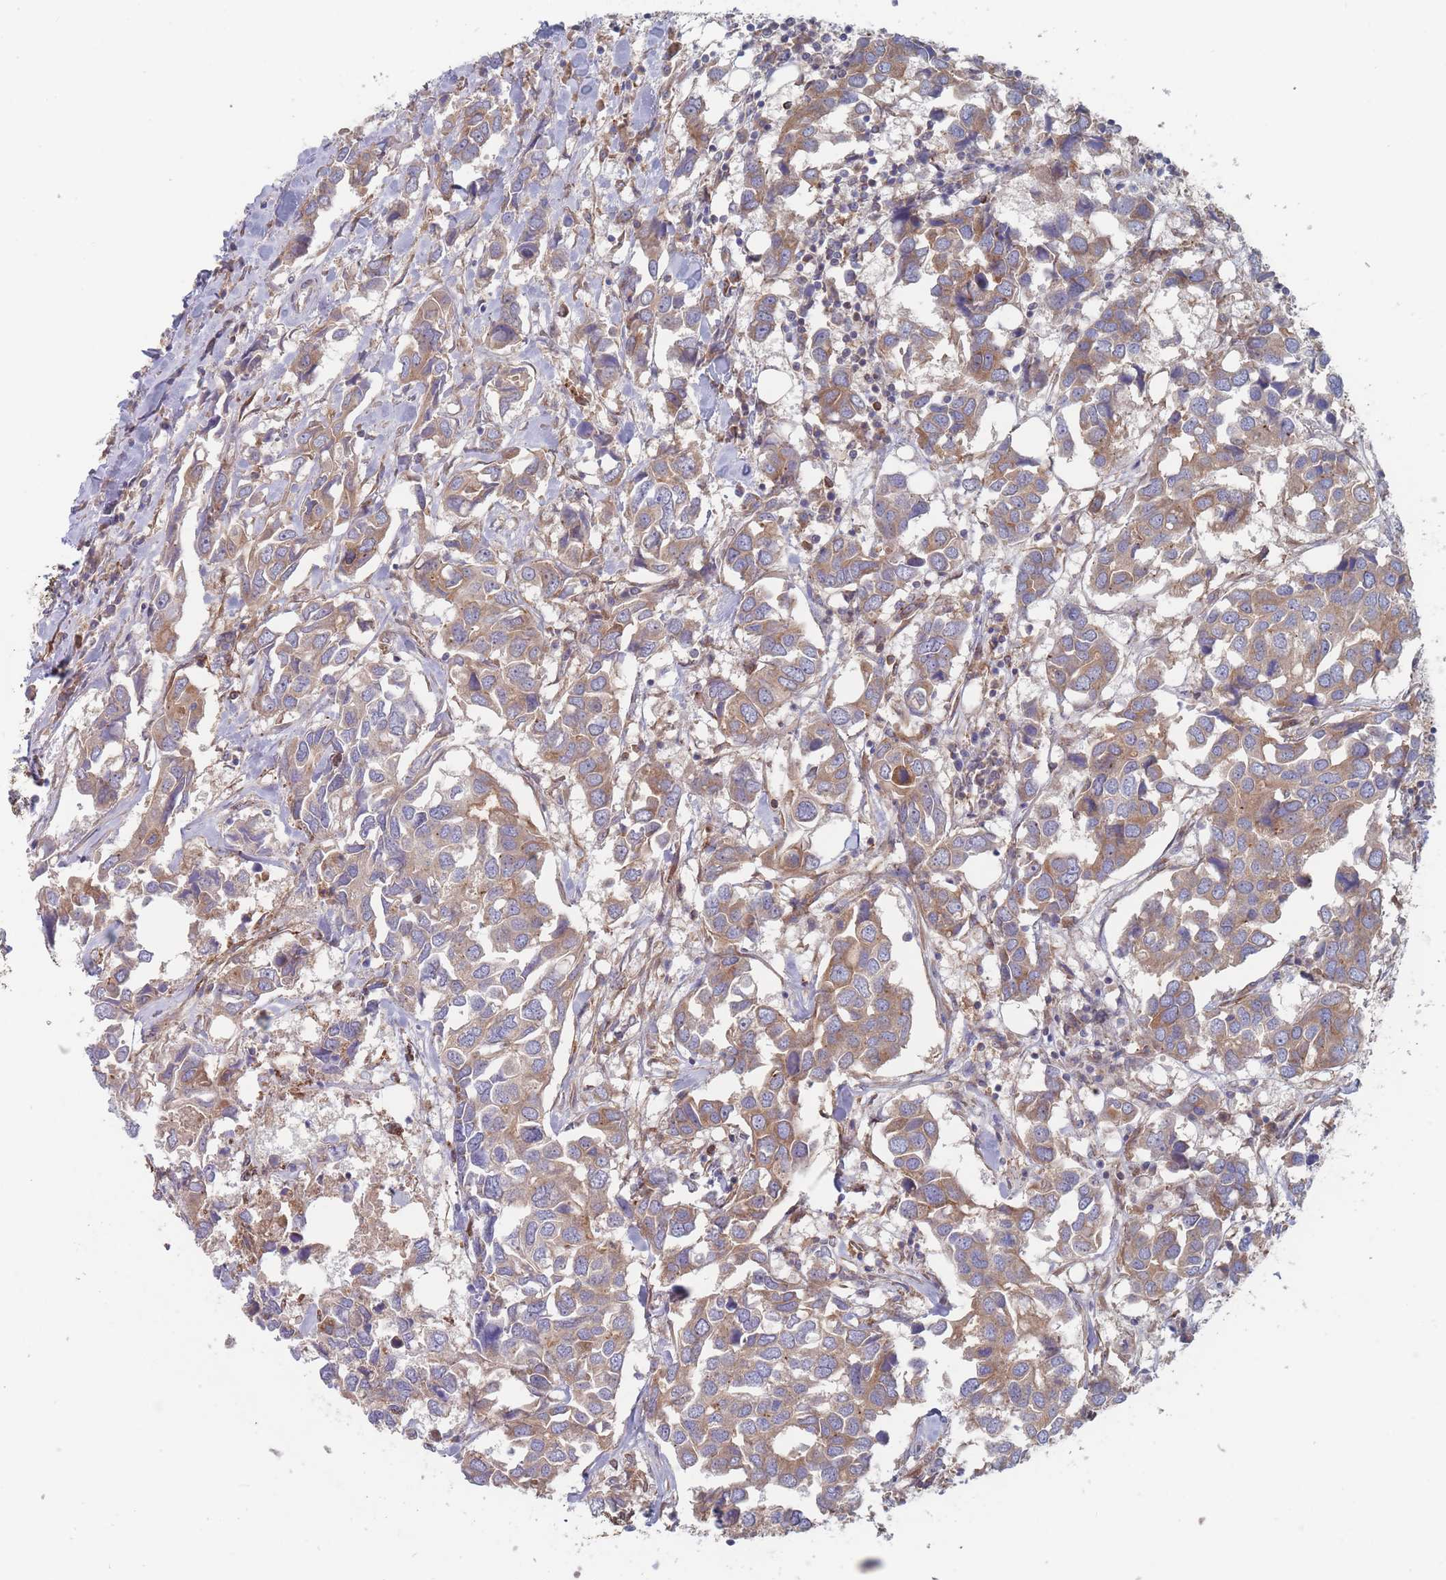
{"staining": {"intensity": "moderate", "quantity": ">75%", "location": "cytoplasmic/membranous"}, "tissue": "breast cancer", "cell_type": "Tumor cells", "image_type": "cancer", "snomed": [{"axis": "morphology", "description": "Duct carcinoma"}, {"axis": "topography", "description": "Breast"}], "caption": "Immunohistochemistry histopathology image of human breast cancer stained for a protein (brown), which reveals medium levels of moderate cytoplasmic/membranous staining in approximately >75% of tumor cells.", "gene": "KDSR", "patient": {"sex": "female", "age": 83}}